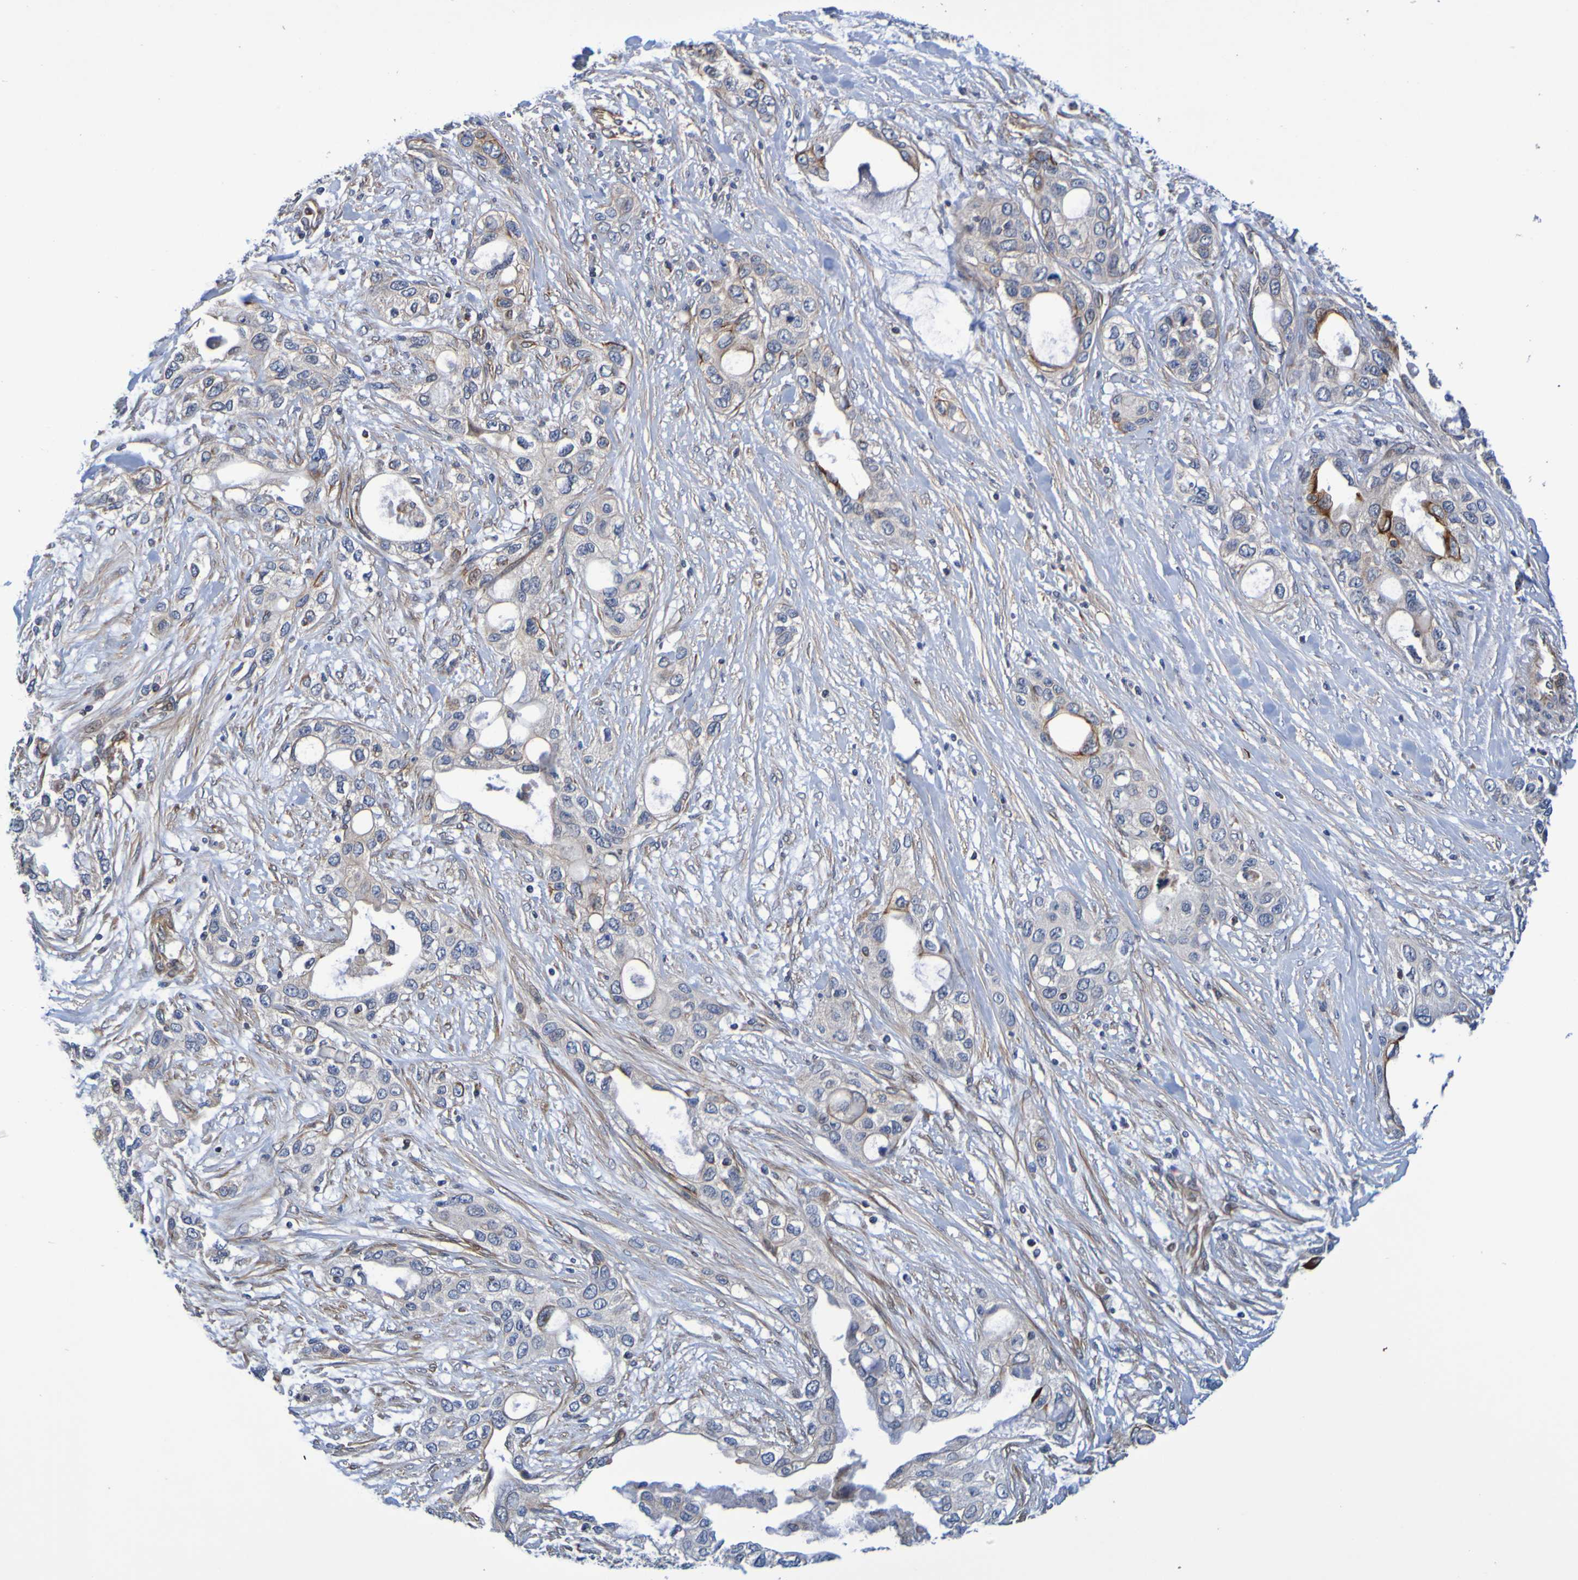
{"staining": {"intensity": "moderate", "quantity": "25%-75%", "location": "cytoplasmic/membranous"}, "tissue": "pancreatic cancer", "cell_type": "Tumor cells", "image_type": "cancer", "snomed": [{"axis": "morphology", "description": "Adenocarcinoma, NOS"}, {"axis": "topography", "description": "Pancreas"}], "caption": "An immunohistochemistry (IHC) image of tumor tissue is shown. Protein staining in brown shows moderate cytoplasmic/membranous positivity in adenocarcinoma (pancreatic) within tumor cells. Ihc stains the protein of interest in brown and the nuclei are stained blue.", "gene": "CCDC51", "patient": {"sex": "female", "age": 70}}